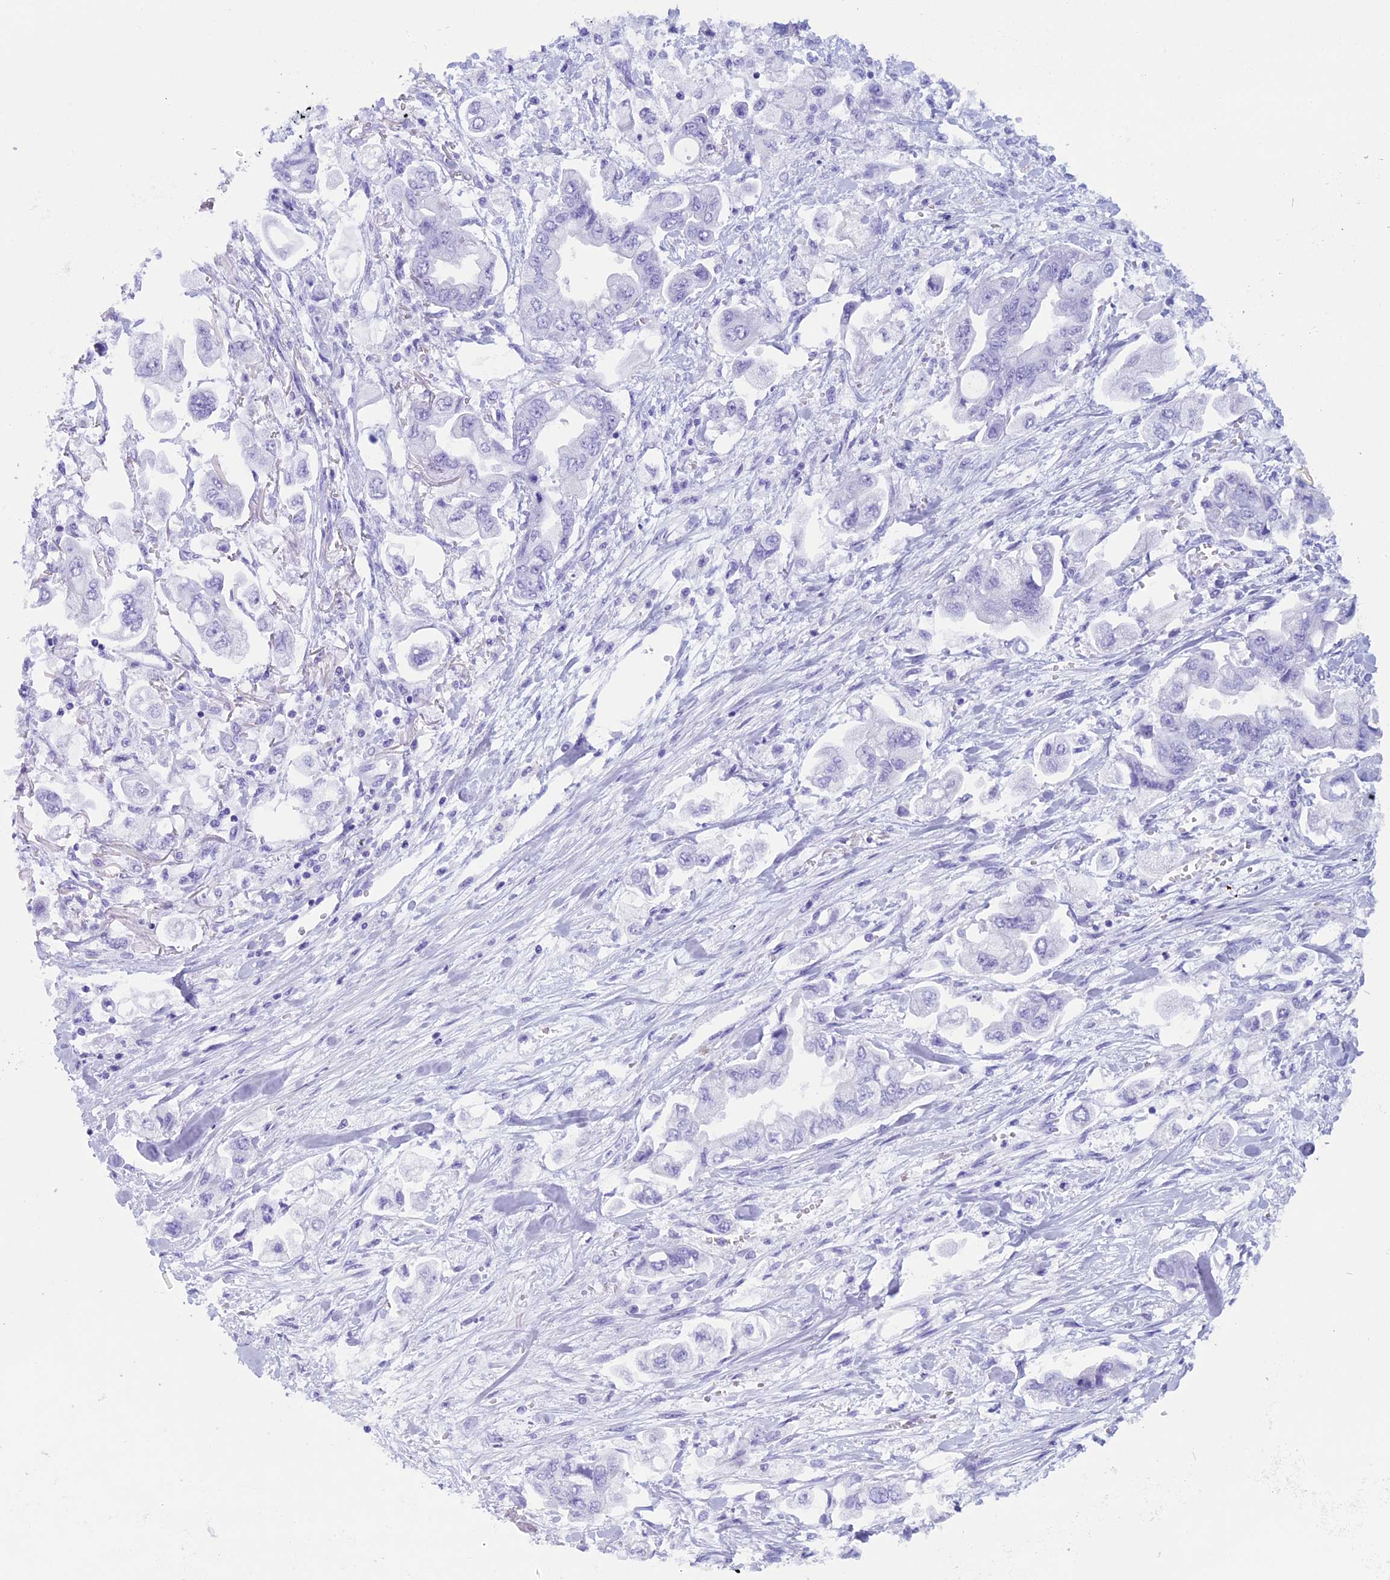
{"staining": {"intensity": "negative", "quantity": "none", "location": "none"}, "tissue": "stomach cancer", "cell_type": "Tumor cells", "image_type": "cancer", "snomed": [{"axis": "morphology", "description": "Adenocarcinoma, NOS"}, {"axis": "topography", "description": "Stomach"}], "caption": "An IHC micrograph of stomach cancer is shown. There is no staining in tumor cells of stomach cancer.", "gene": "FAM169A", "patient": {"sex": "male", "age": 62}}